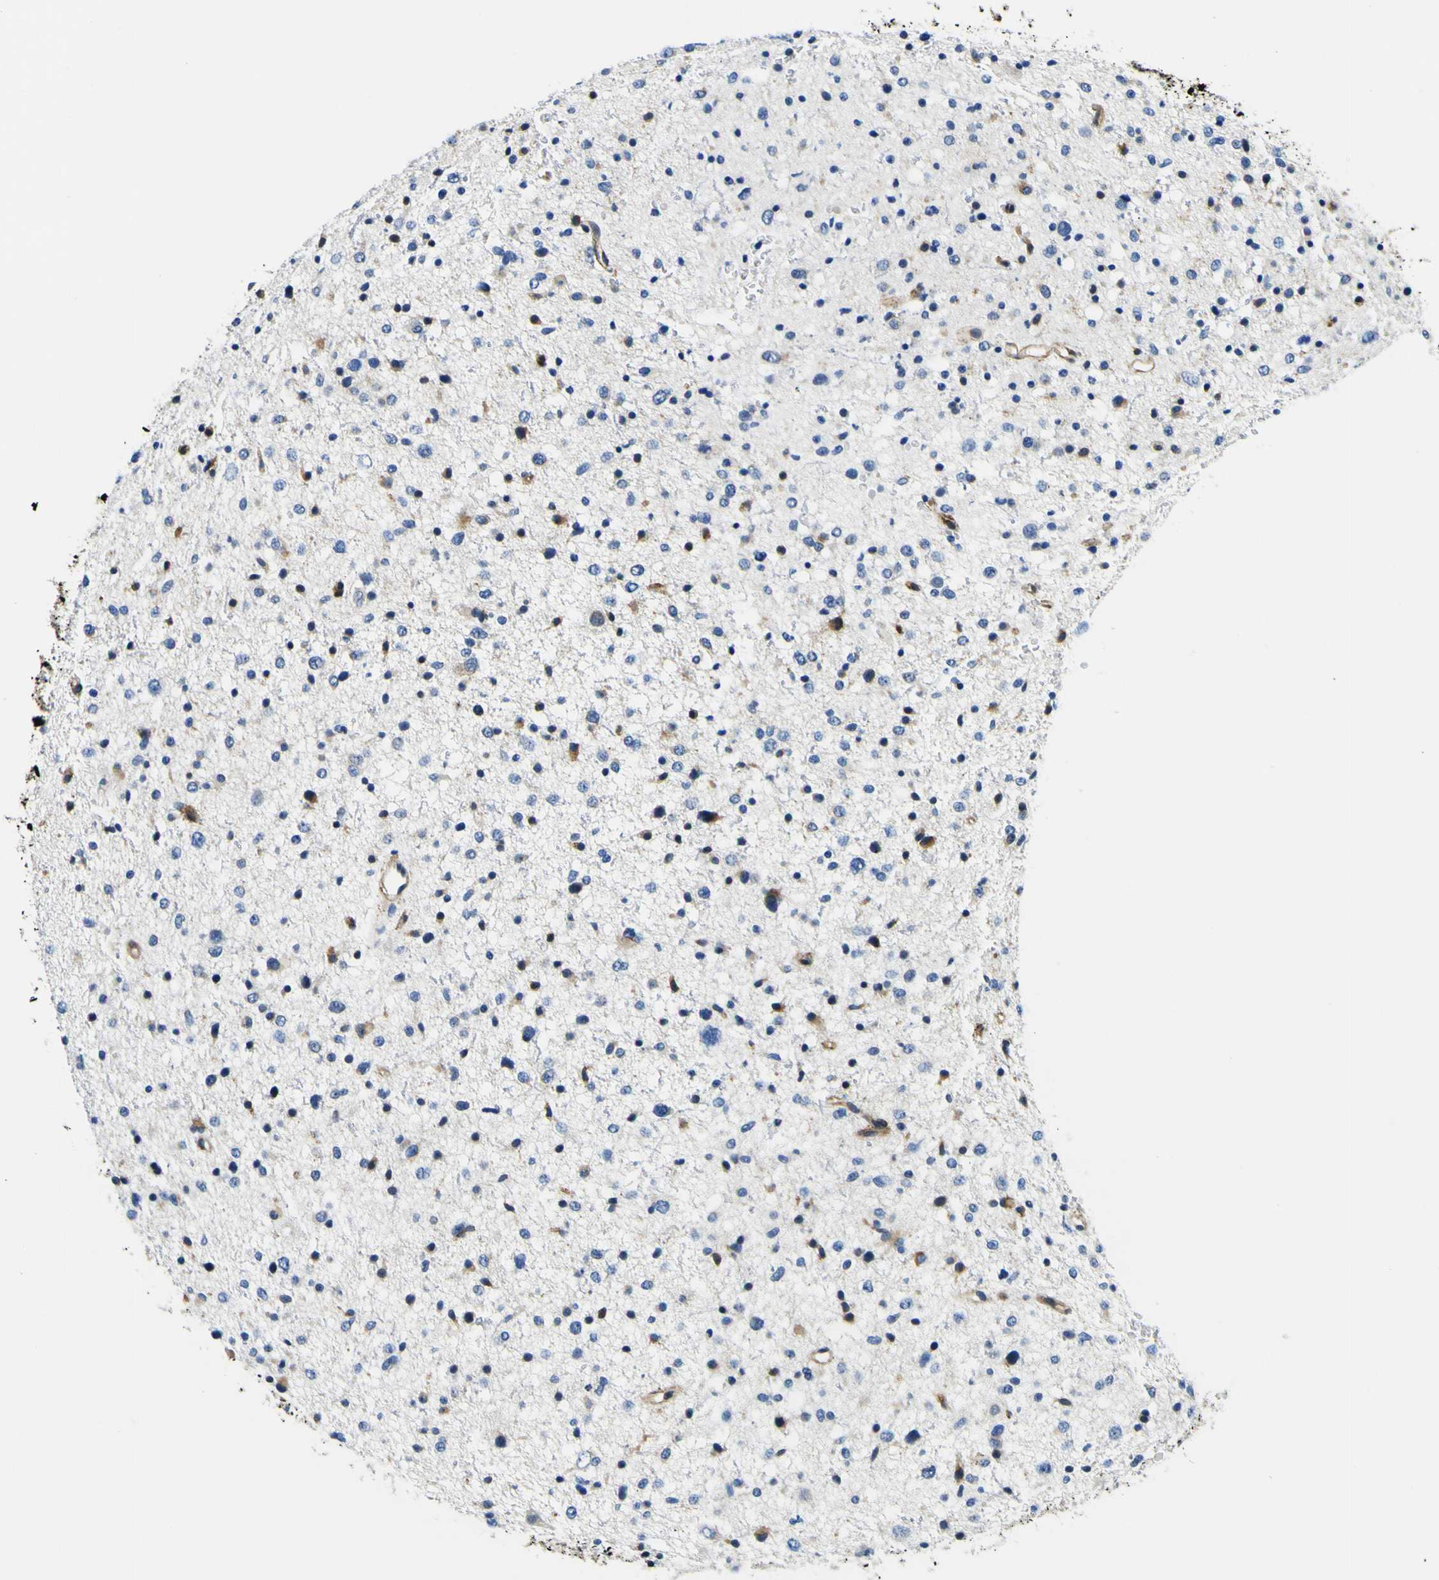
{"staining": {"intensity": "weak", "quantity": "<25%", "location": "cytoplasmic/membranous"}, "tissue": "glioma", "cell_type": "Tumor cells", "image_type": "cancer", "snomed": [{"axis": "morphology", "description": "Glioma, malignant, Low grade"}, {"axis": "topography", "description": "Brain"}], "caption": "This is an IHC histopathology image of malignant glioma (low-grade). There is no staining in tumor cells.", "gene": "NLRP3", "patient": {"sex": "female", "age": 37}}